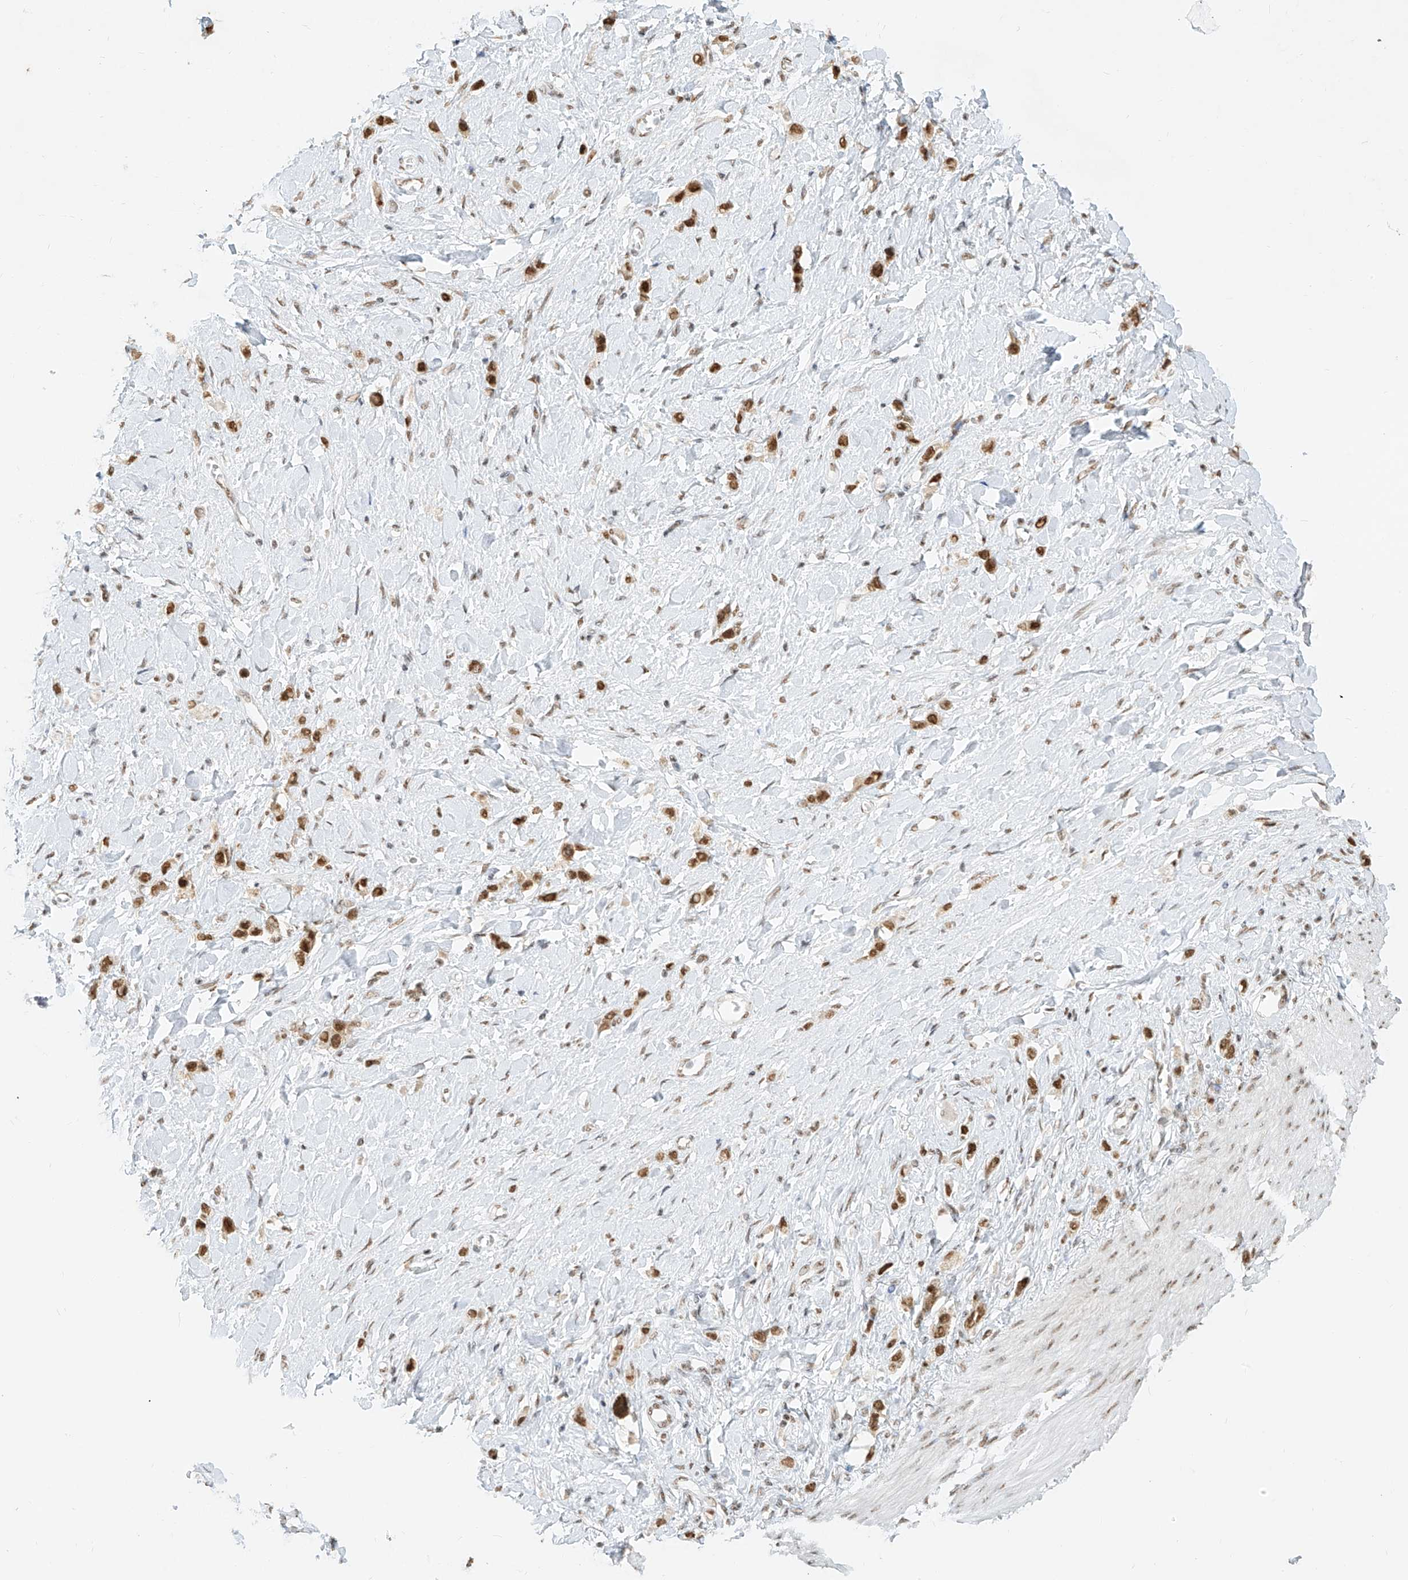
{"staining": {"intensity": "moderate", "quantity": ">75%", "location": "nuclear"}, "tissue": "stomach cancer", "cell_type": "Tumor cells", "image_type": "cancer", "snomed": [{"axis": "morphology", "description": "Normal tissue, NOS"}, {"axis": "morphology", "description": "Adenocarcinoma, NOS"}, {"axis": "topography", "description": "Stomach, upper"}, {"axis": "topography", "description": "Stomach"}], "caption": "Brown immunohistochemical staining in human adenocarcinoma (stomach) reveals moderate nuclear positivity in about >75% of tumor cells.", "gene": "NHSL1", "patient": {"sex": "female", "age": 65}}